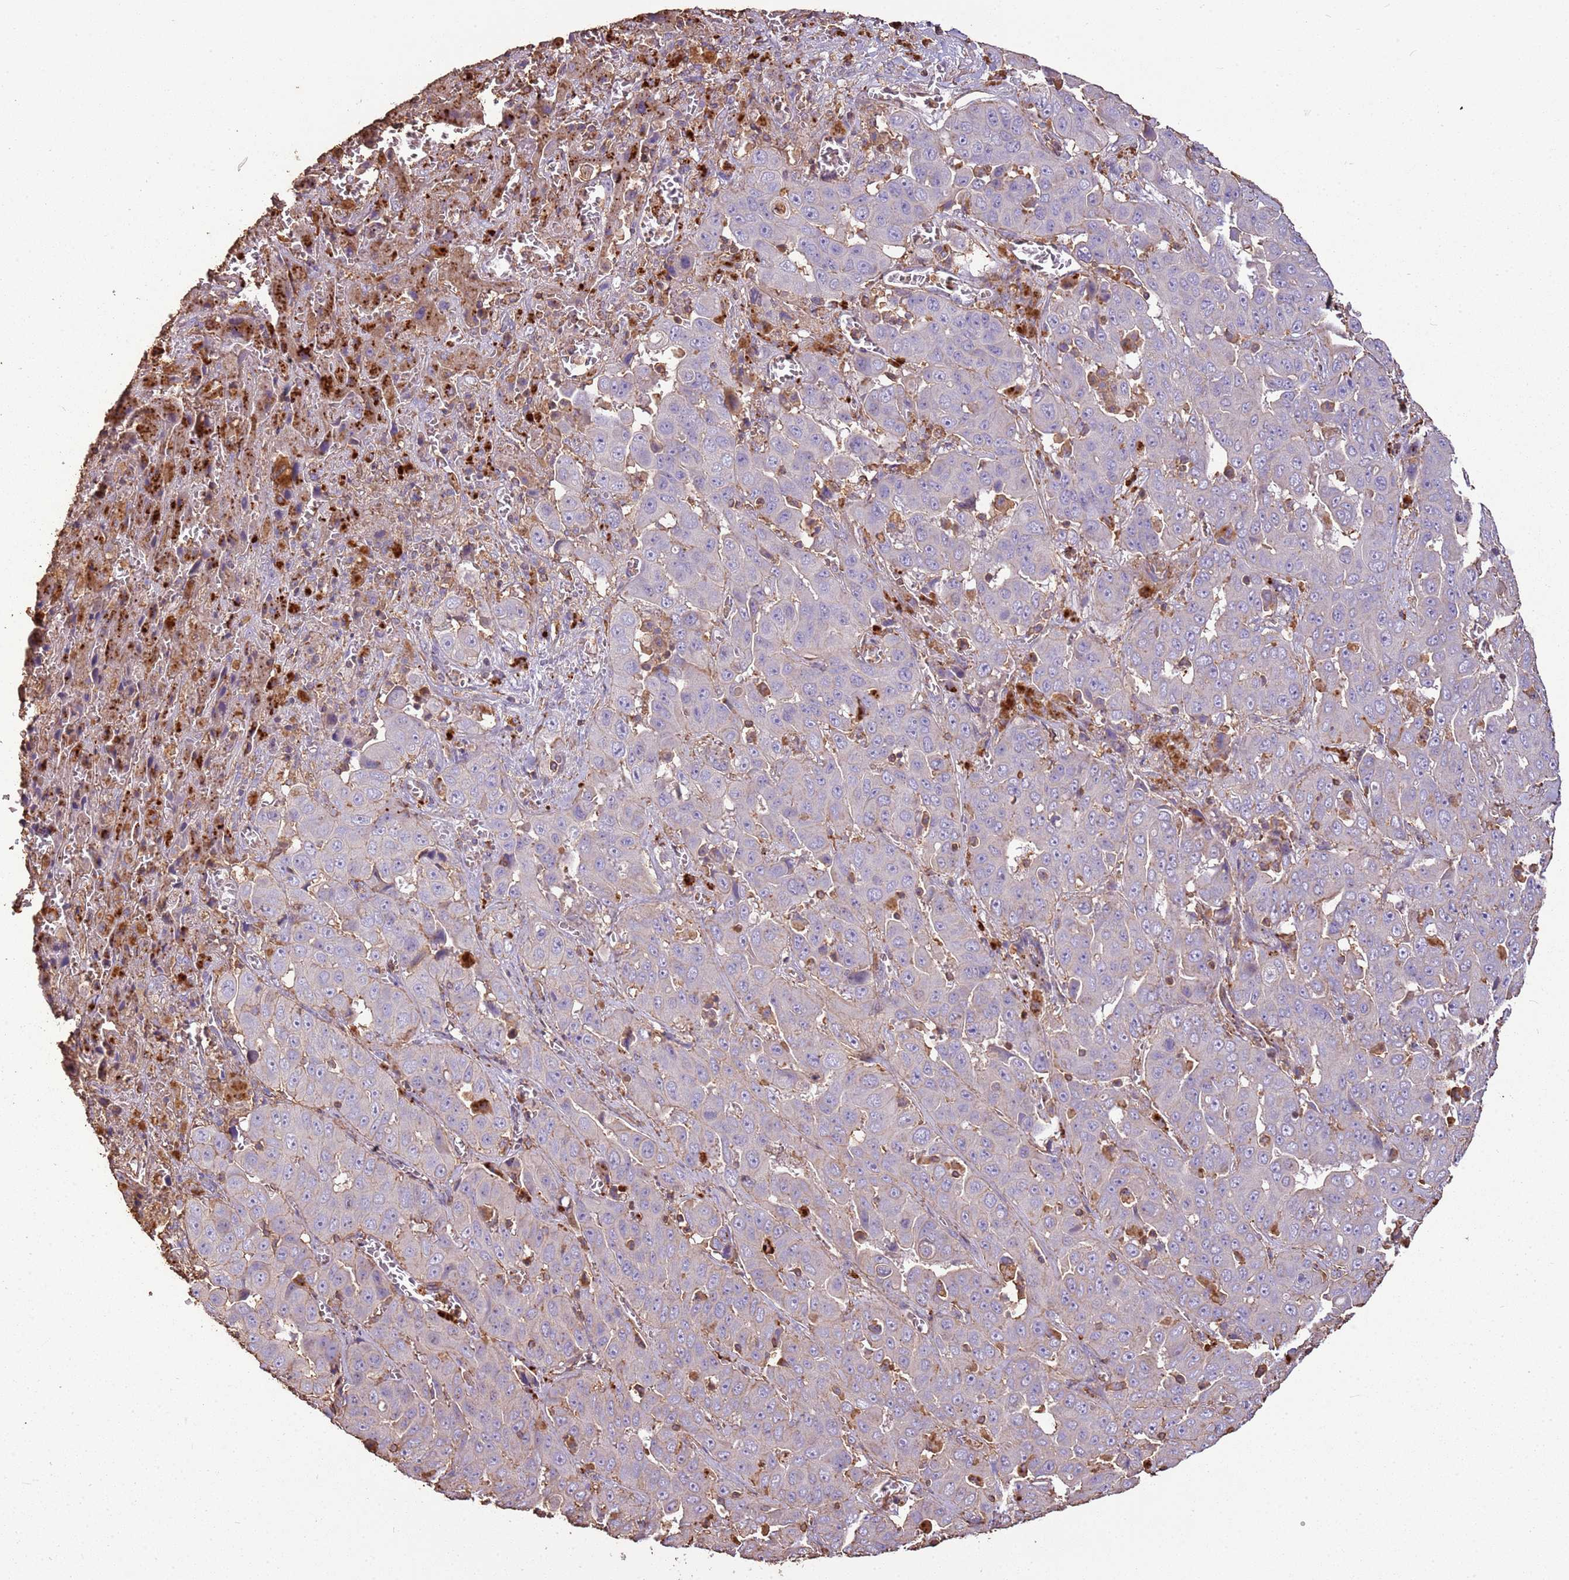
{"staining": {"intensity": "negative", "quantity": "none", "location": "none"}, "tissue": "liver cancer", "cell_type": "Tumor cells", "image_type": "cancer", "snomed": [{"axis": "morphology", "description": "Cholangiocarcinoma"}, {"axis": "topography", "description": "Liver"}], "caption": "High magnification brightfield microscopy of liver cholangiocarcinoma stained with DAB (3,3'-diaminobenzidine) (brown) and counterstained with hematoxylin (blue): tumor cells show no significant staining. Brightfield microscopy of IHC stained with DAB (brown) and hematoxylin (blue), captured at high magnification.", "gene": "ARL10", "patient": {"sex": "female", "age": 52}}